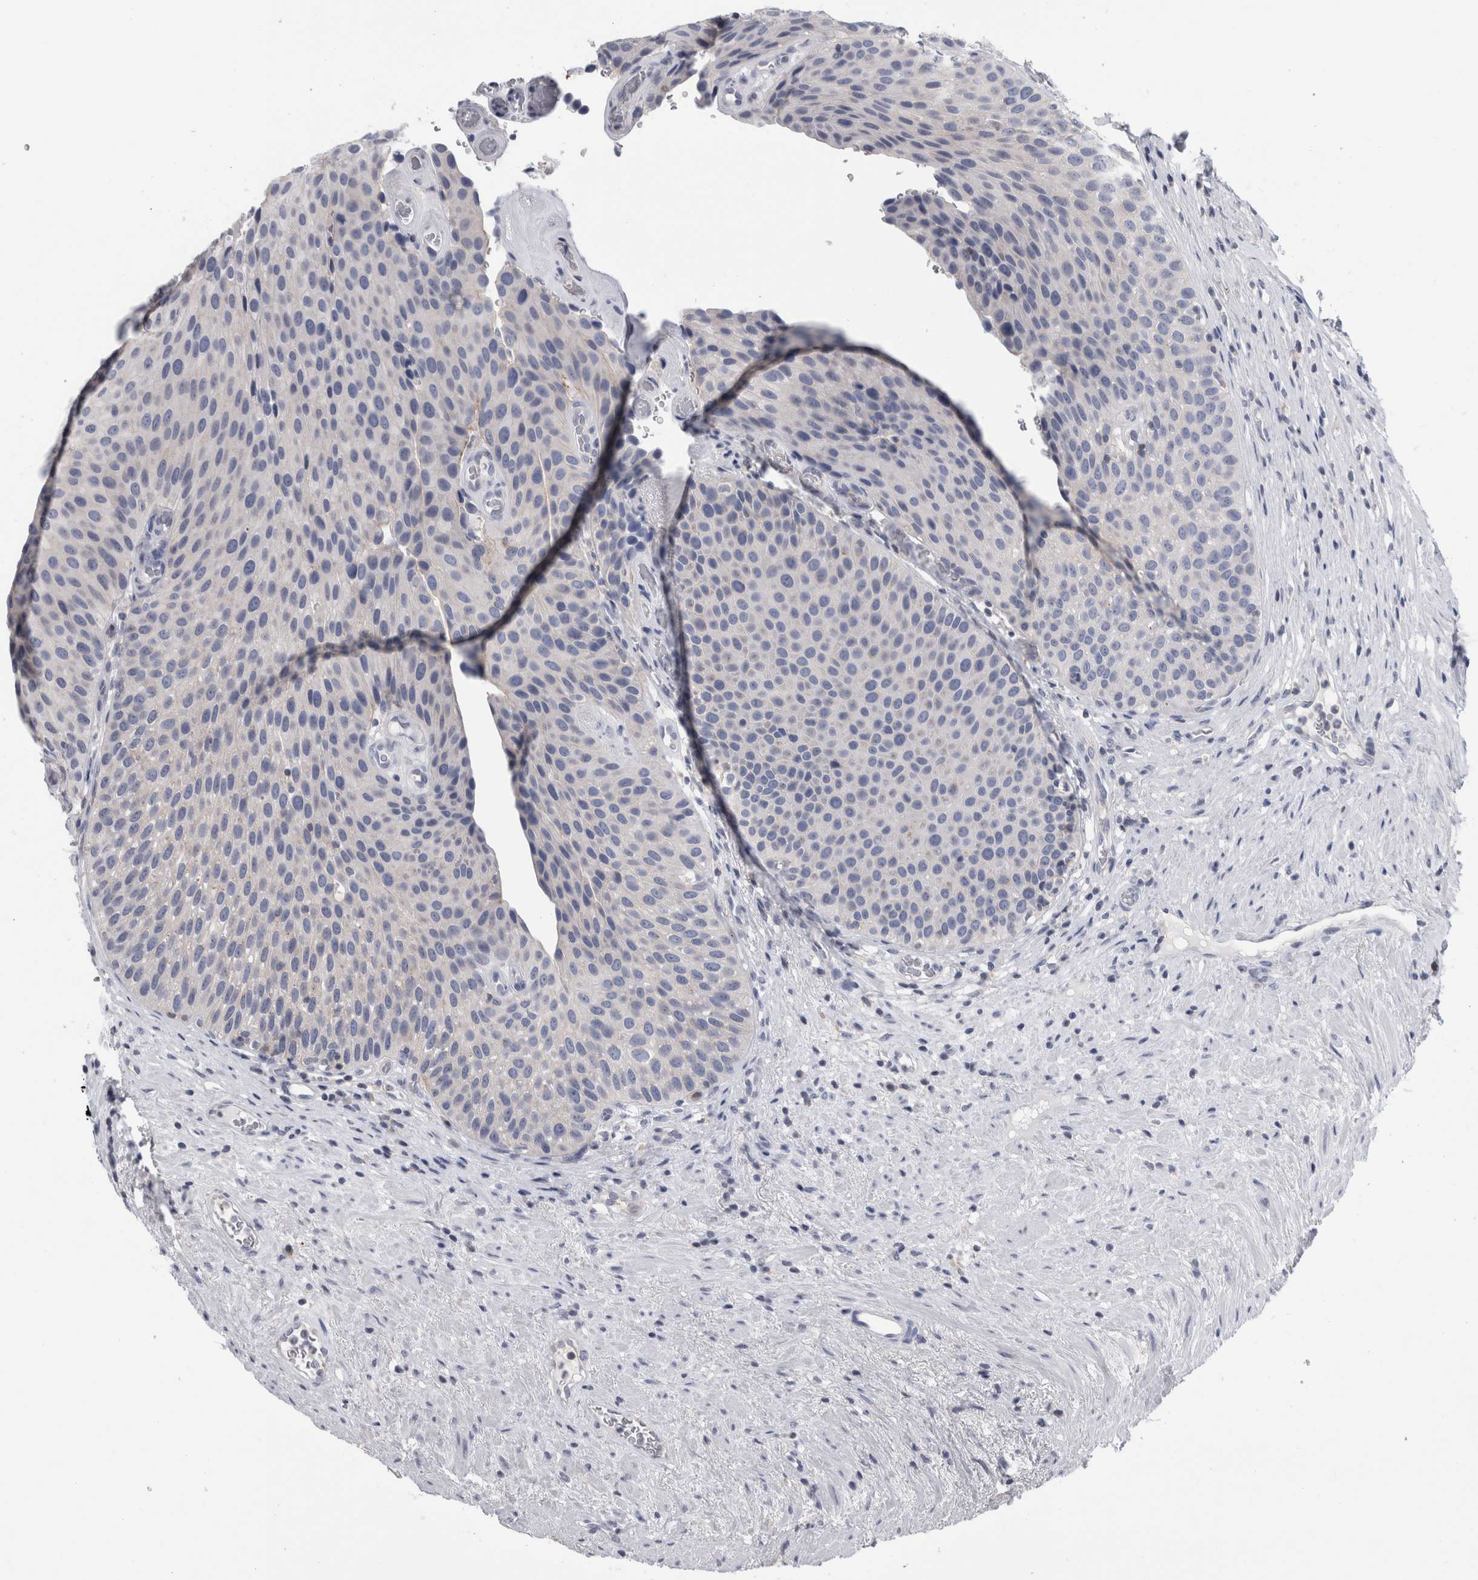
{"staining": {"intensity": "negative", "quantity": "none", "location": "none"}, "tissue": "urothelial cancer", "cell_type": "Tumor cells", "image_type": "cancer", "snomed": [{"axis": "morphology", "description": "Normal tissue, NOS"}, {"axis": "morphology", "description": "Urothelial carcinoma, Low grade"}, {"axis": "topography", "description": "Urinary bladder"}, {"axis": "topography", "description": "Prostate"}], "caption": "Immunohistochemical staining of human urothelial cancer exhibits no significant staining in tumor cells.", "gene": "ANKFY1", "patient": {"sex": "male", "age": 60}}